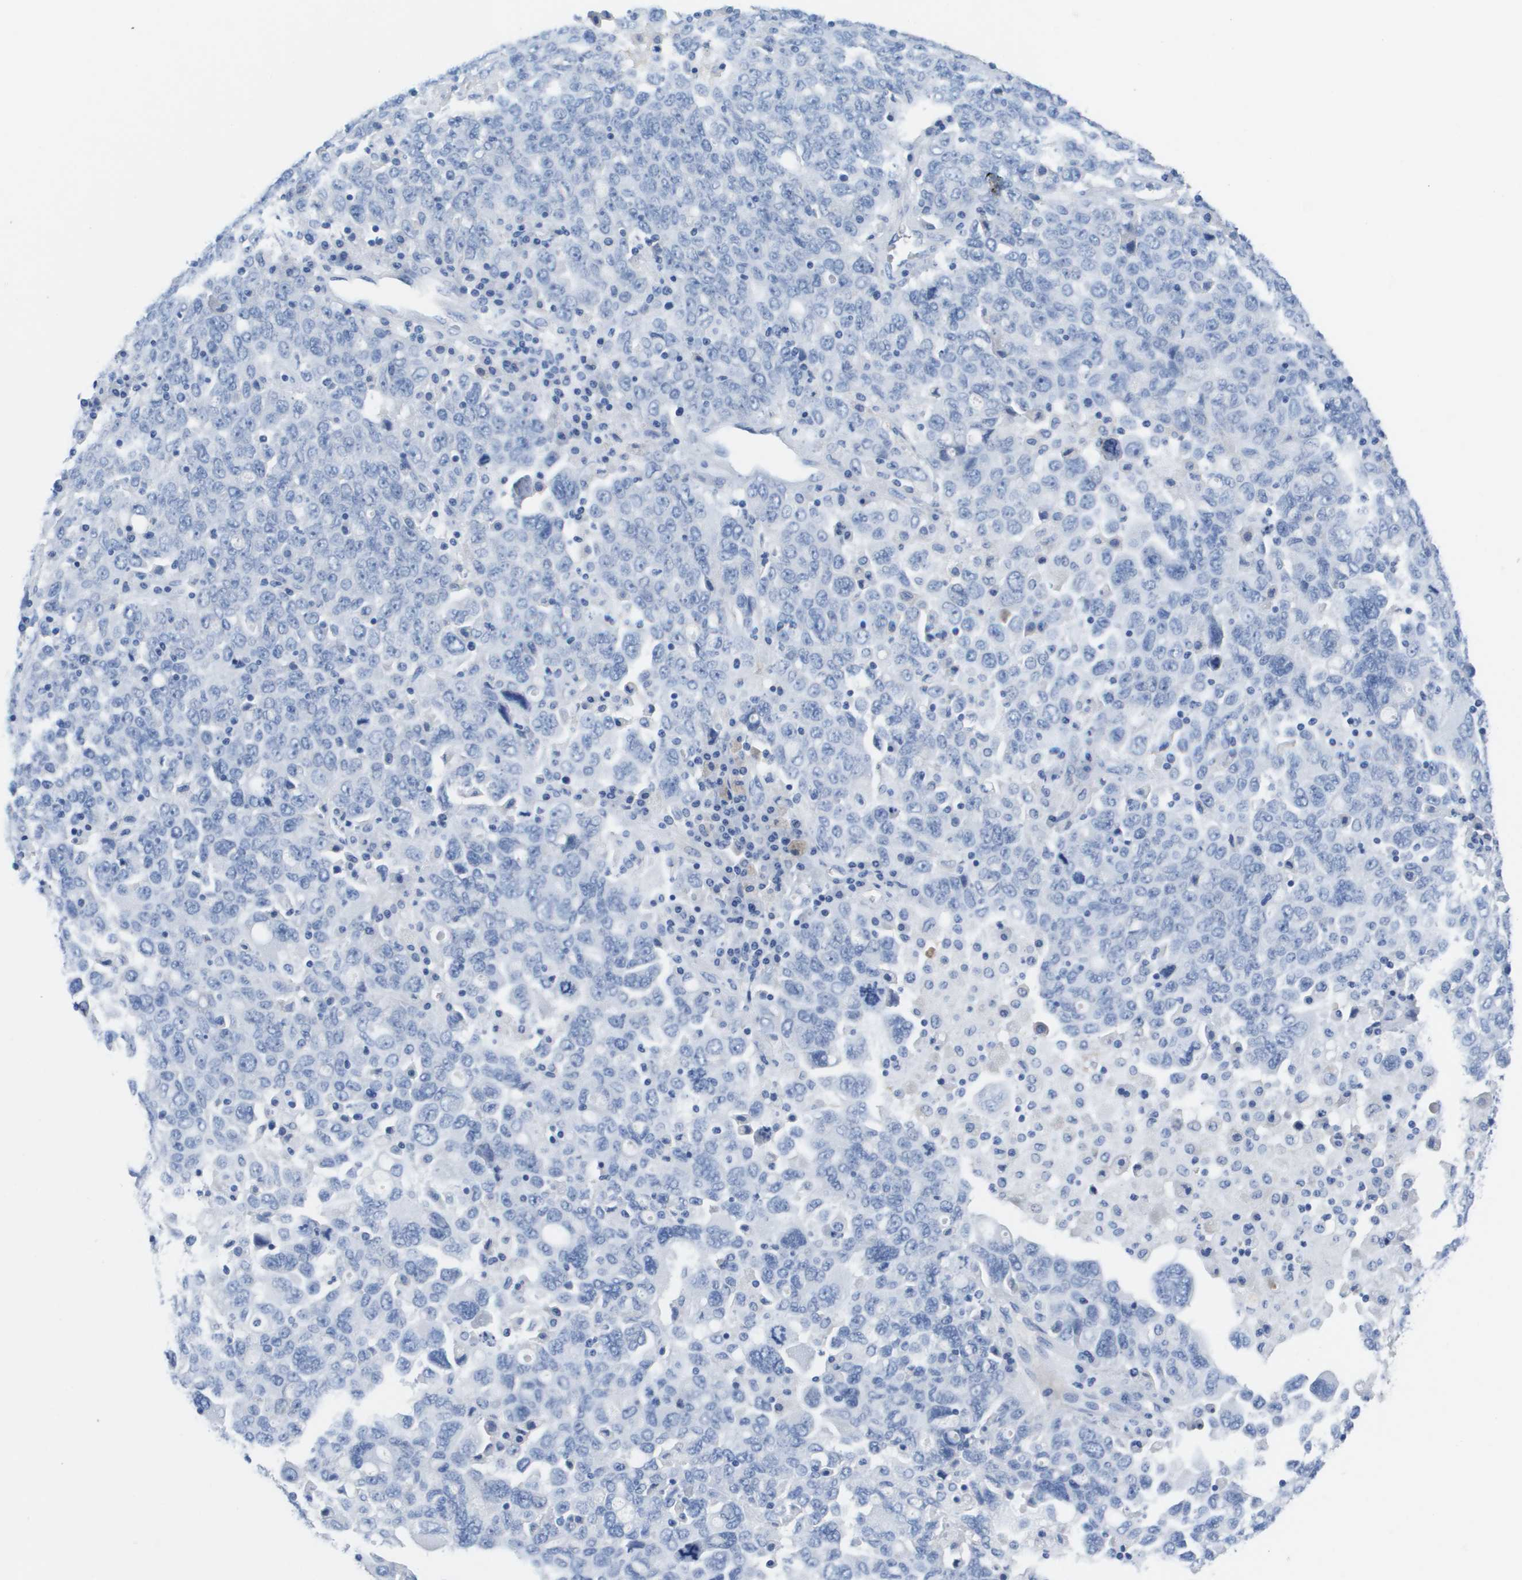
{"staining": {"intensity": "negative", "quantity": "none", "location": "none"}, "tissue": "ovarian cancer", "cell_type": "Tumor cells", "image_type": "cancer", "snomed": [{"axis": "morphology", "description": "Carcinoma, endometroid"}, {"axis": "topography", "description": "Ovary"}], "caption": "Protein analysis of ovarian cancer reveals no significant staining in tumor cells.", "gene": "APOA1", "patient": {"sex": "female", "age": 62}}